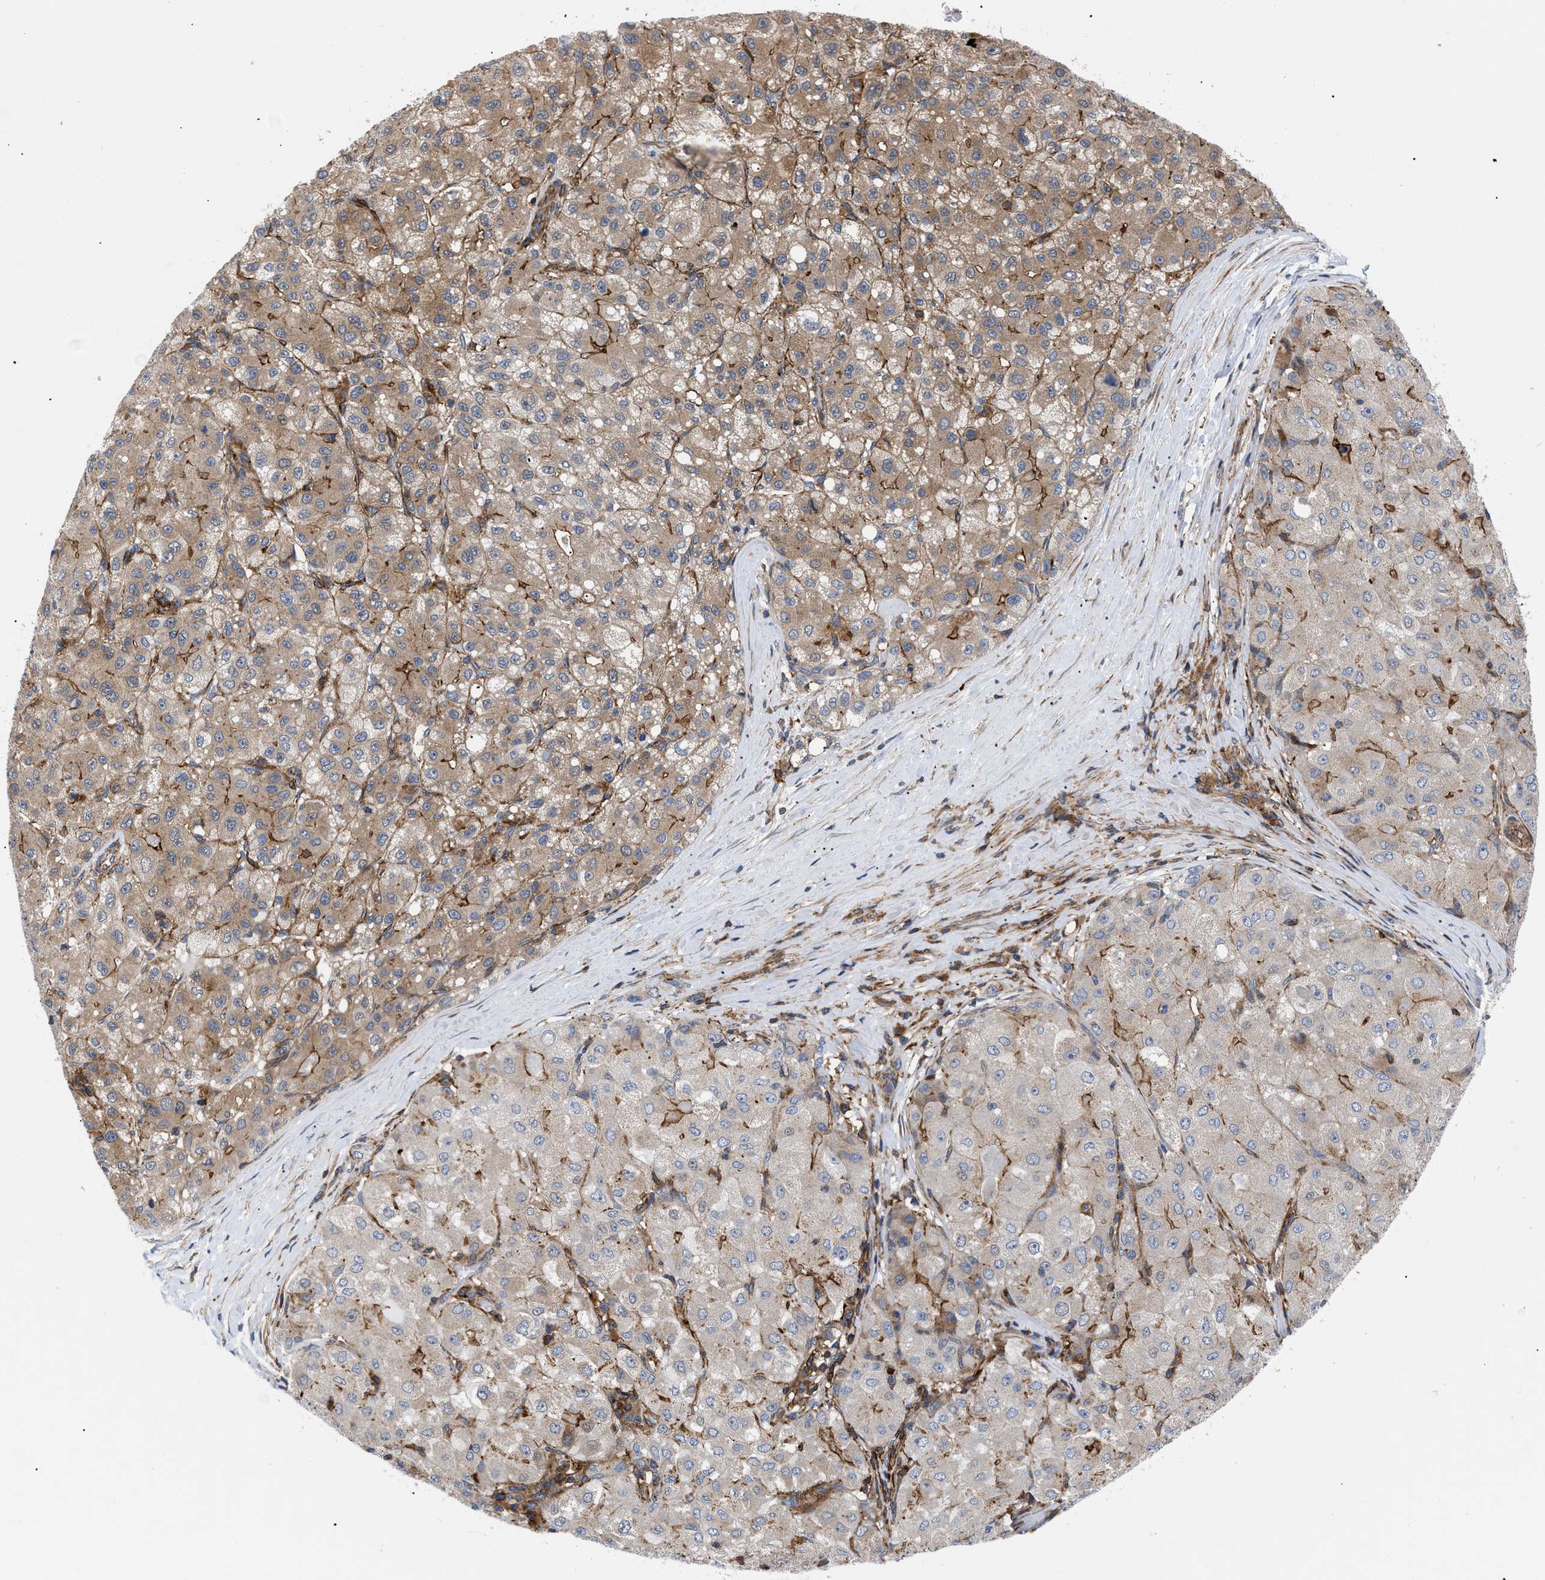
{"staining": {"intensity": "moderate", "quantity": ">75%", "location": "cytoplasmic/membranous"}, "tissue": "liver cancer", "cell_type": "Tumor cells", "image_type": "cancer", "snomed": [{"axis": "morphology", "description": "Carcinoma, Hepatocellular, NOS"}, {"axis": "topography", "description": "Liver"}], "caption": "Hepatocellular carcinoma (liver) stained for a protein demonstrates moderate cytoplasmic/membranous positivity in tumor cells.", "gene": "SPAST", "patient": {"sex": "male", "age": 80}}